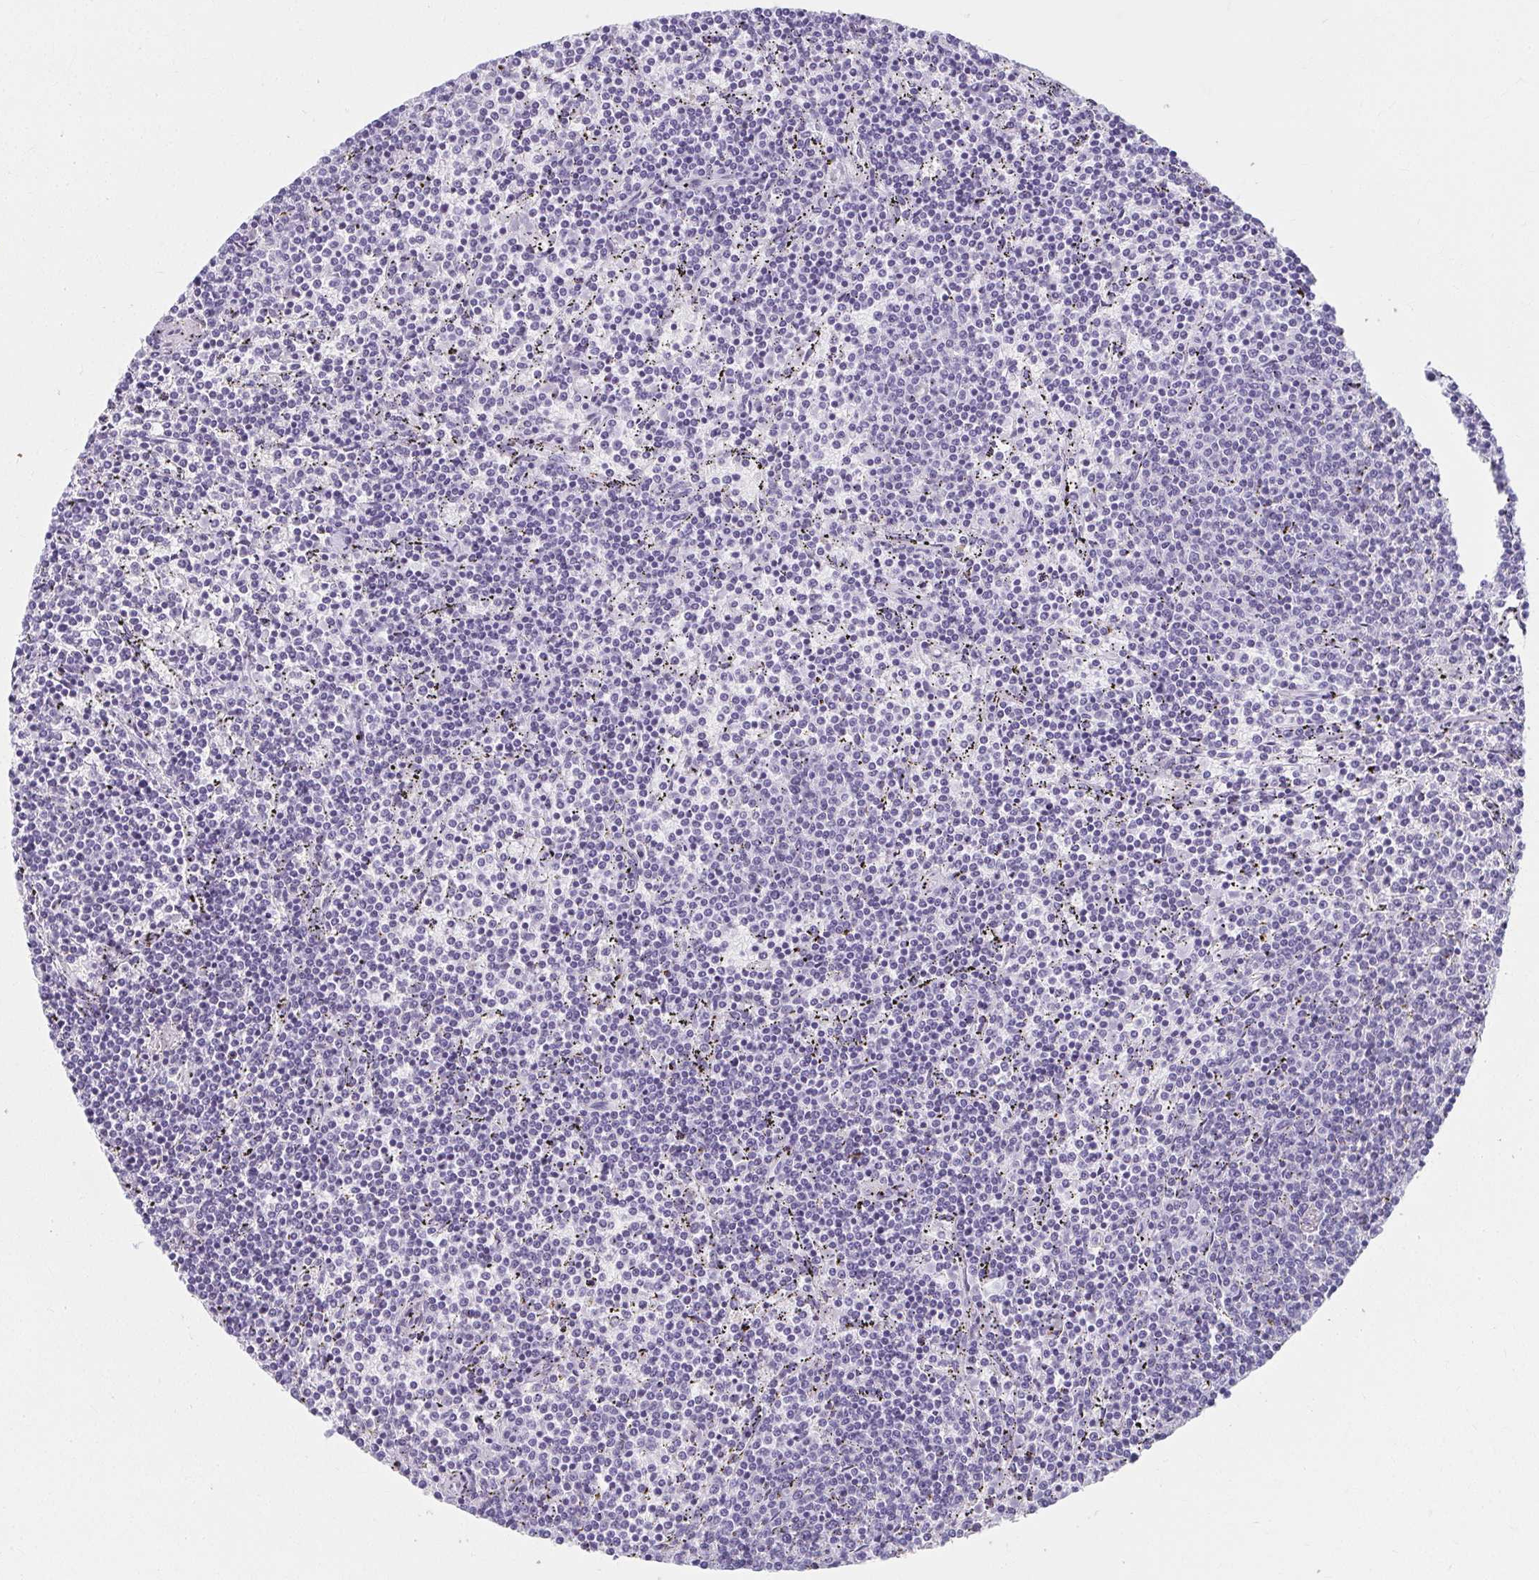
{"staining": {"intensity": "negative", "quantity": "none", "location": "none"}, "tissue": "lymphoma", "cell_type": "Tumor cells", "image_type": "cancer", "snomed": [{"axis": "morphology", "description": "Malignant lymphoma, non-Hodgkin's type, Low grade"}, {"axis": "topography", "description": "Spleen"}], "caption": "Histopathology image shows no significant protein positivity in tumor cells of low-grade malignant lymphoma, non-Hodgkin's type.", "gene": "MOBP", "patient": {"sex": "female", "age": 50}}